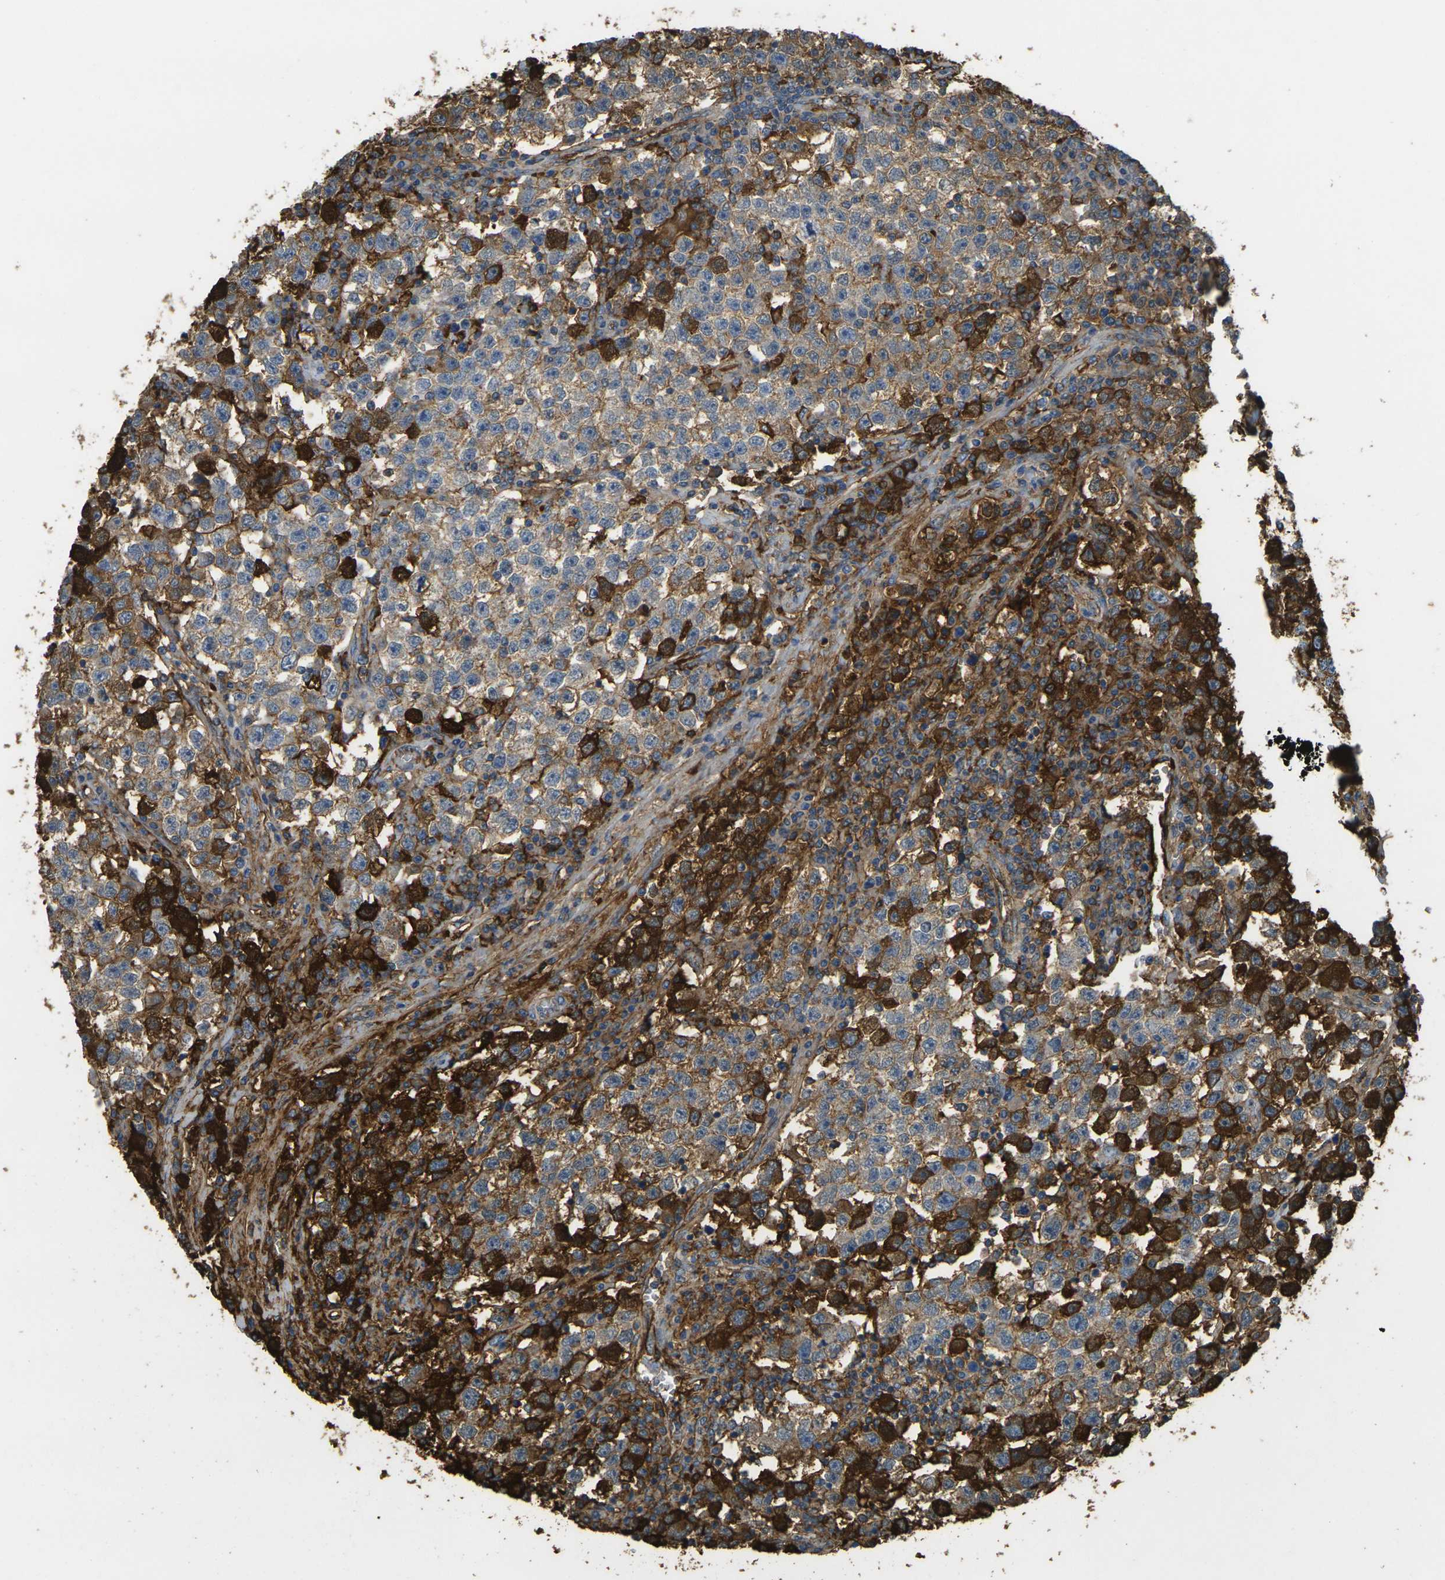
{"staining": {"intensity": "strong", "quantity": "25%-75%", "location": "cytoplasmic/membranous"}, "tissue": "testis cancer", "cell_type": "Tumor cells", "image_type": "cancer", "snomed": [{"axis": "morphology", "description": "Seminoma, NOS"}, {"axis": "topography", "description": "Testis"}], "caption": "The histopathology image demonstrates a brown stain indicating the presence of a protein in the cytoplasmic/membranous of tumor cells in testis seminoma.", "gene": "PLCD1", "patient": {"sex": "male", "age": 22}}